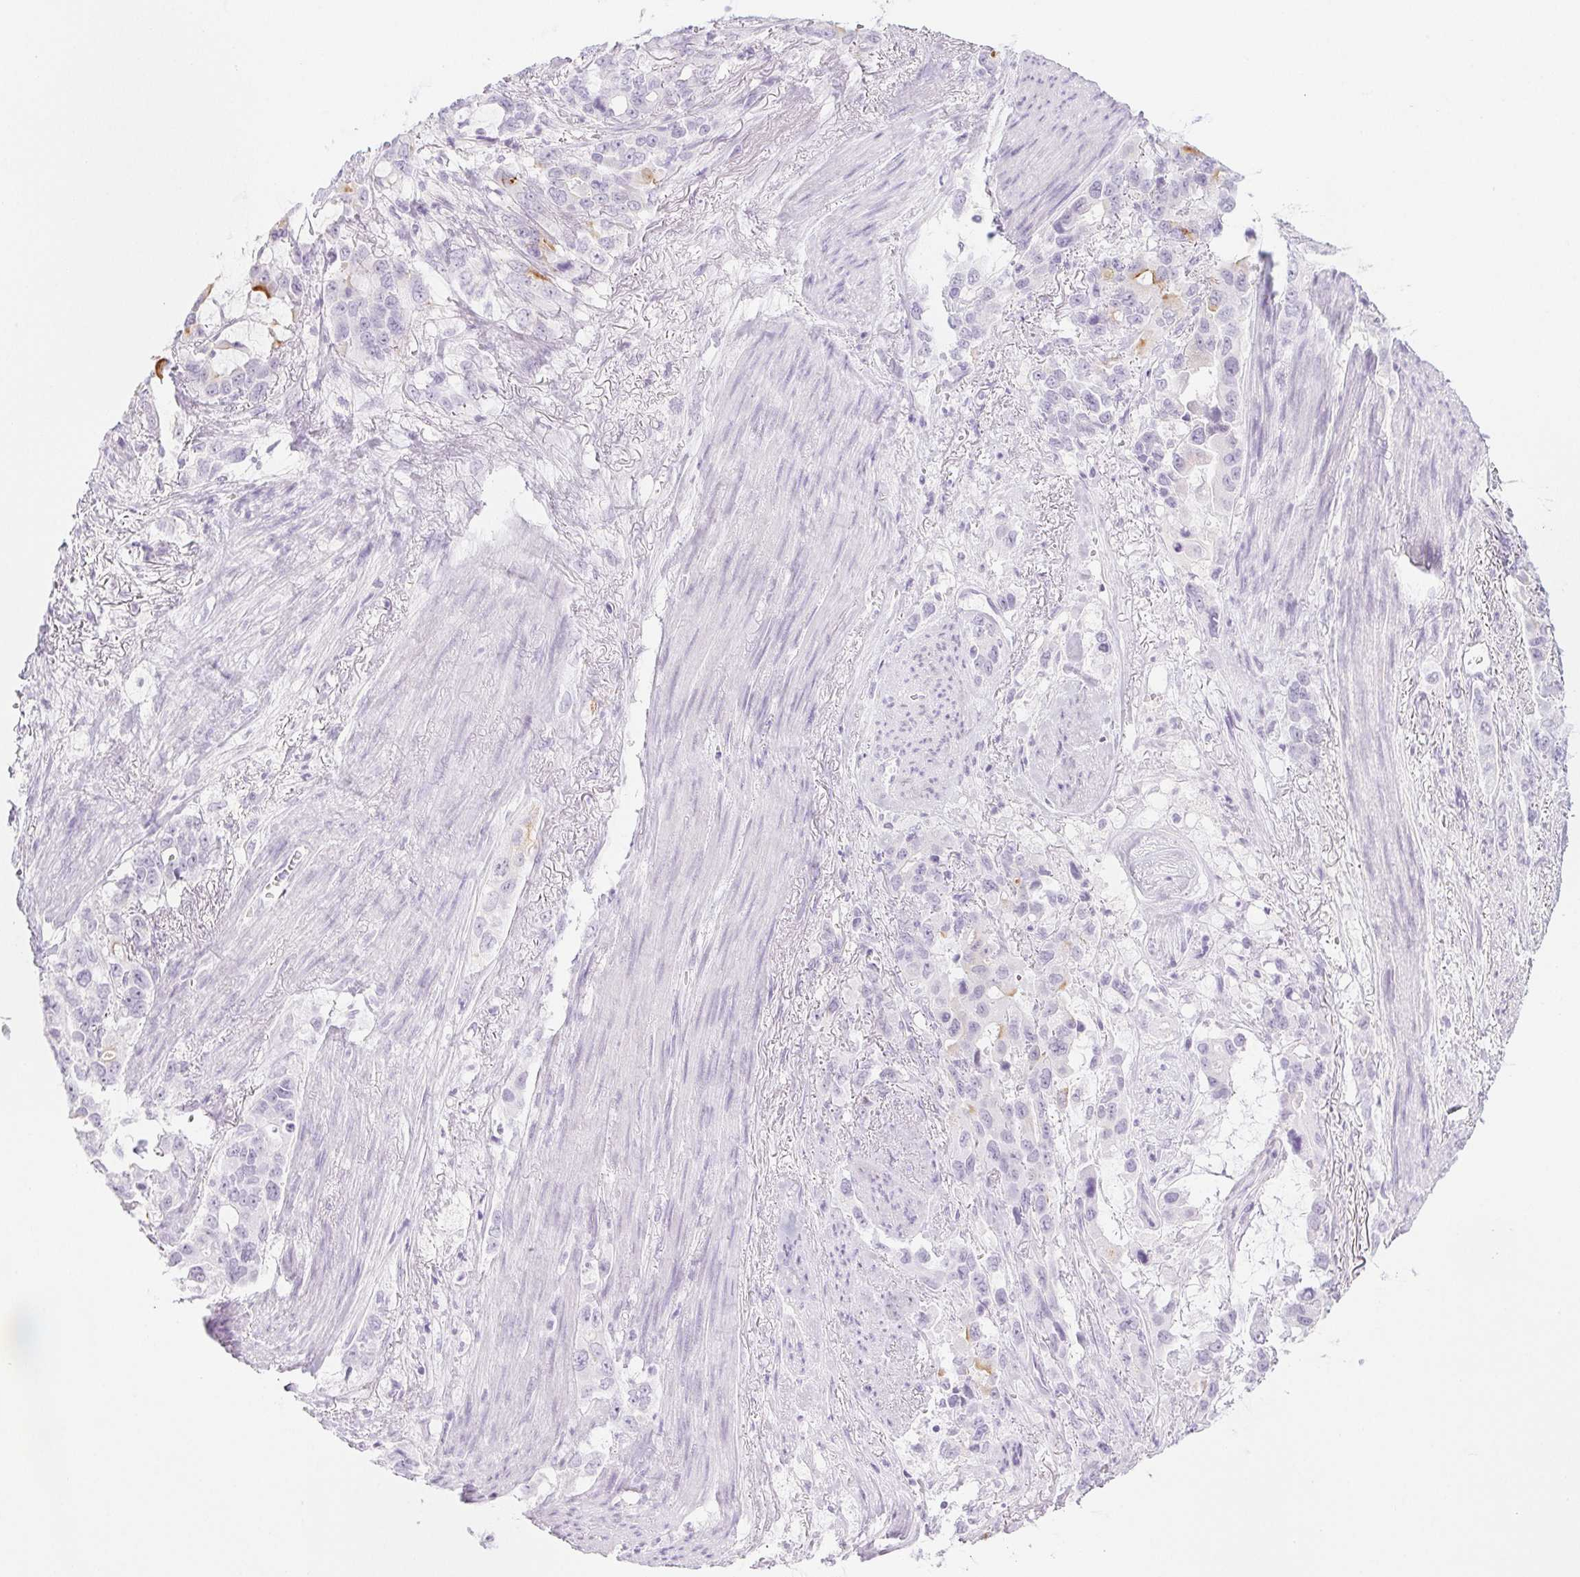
{"staining": {"intensity": "negative", "quantity": "none", "location": "none"}, "tissue": "stomach cancer", "cell_type": "Tumor cells", "image_type": "cancer", "snomed": [{"axis": "morphology", "description": "Adenocarcinoma, NOS"}, {"axis": "topography", "description": "Stomach, upper"}], "caption": "Tumor cells are negative for protein expression in human stomach cancer.", "gene": "PI3", "patient": {"sex": "male", "age": 85}}